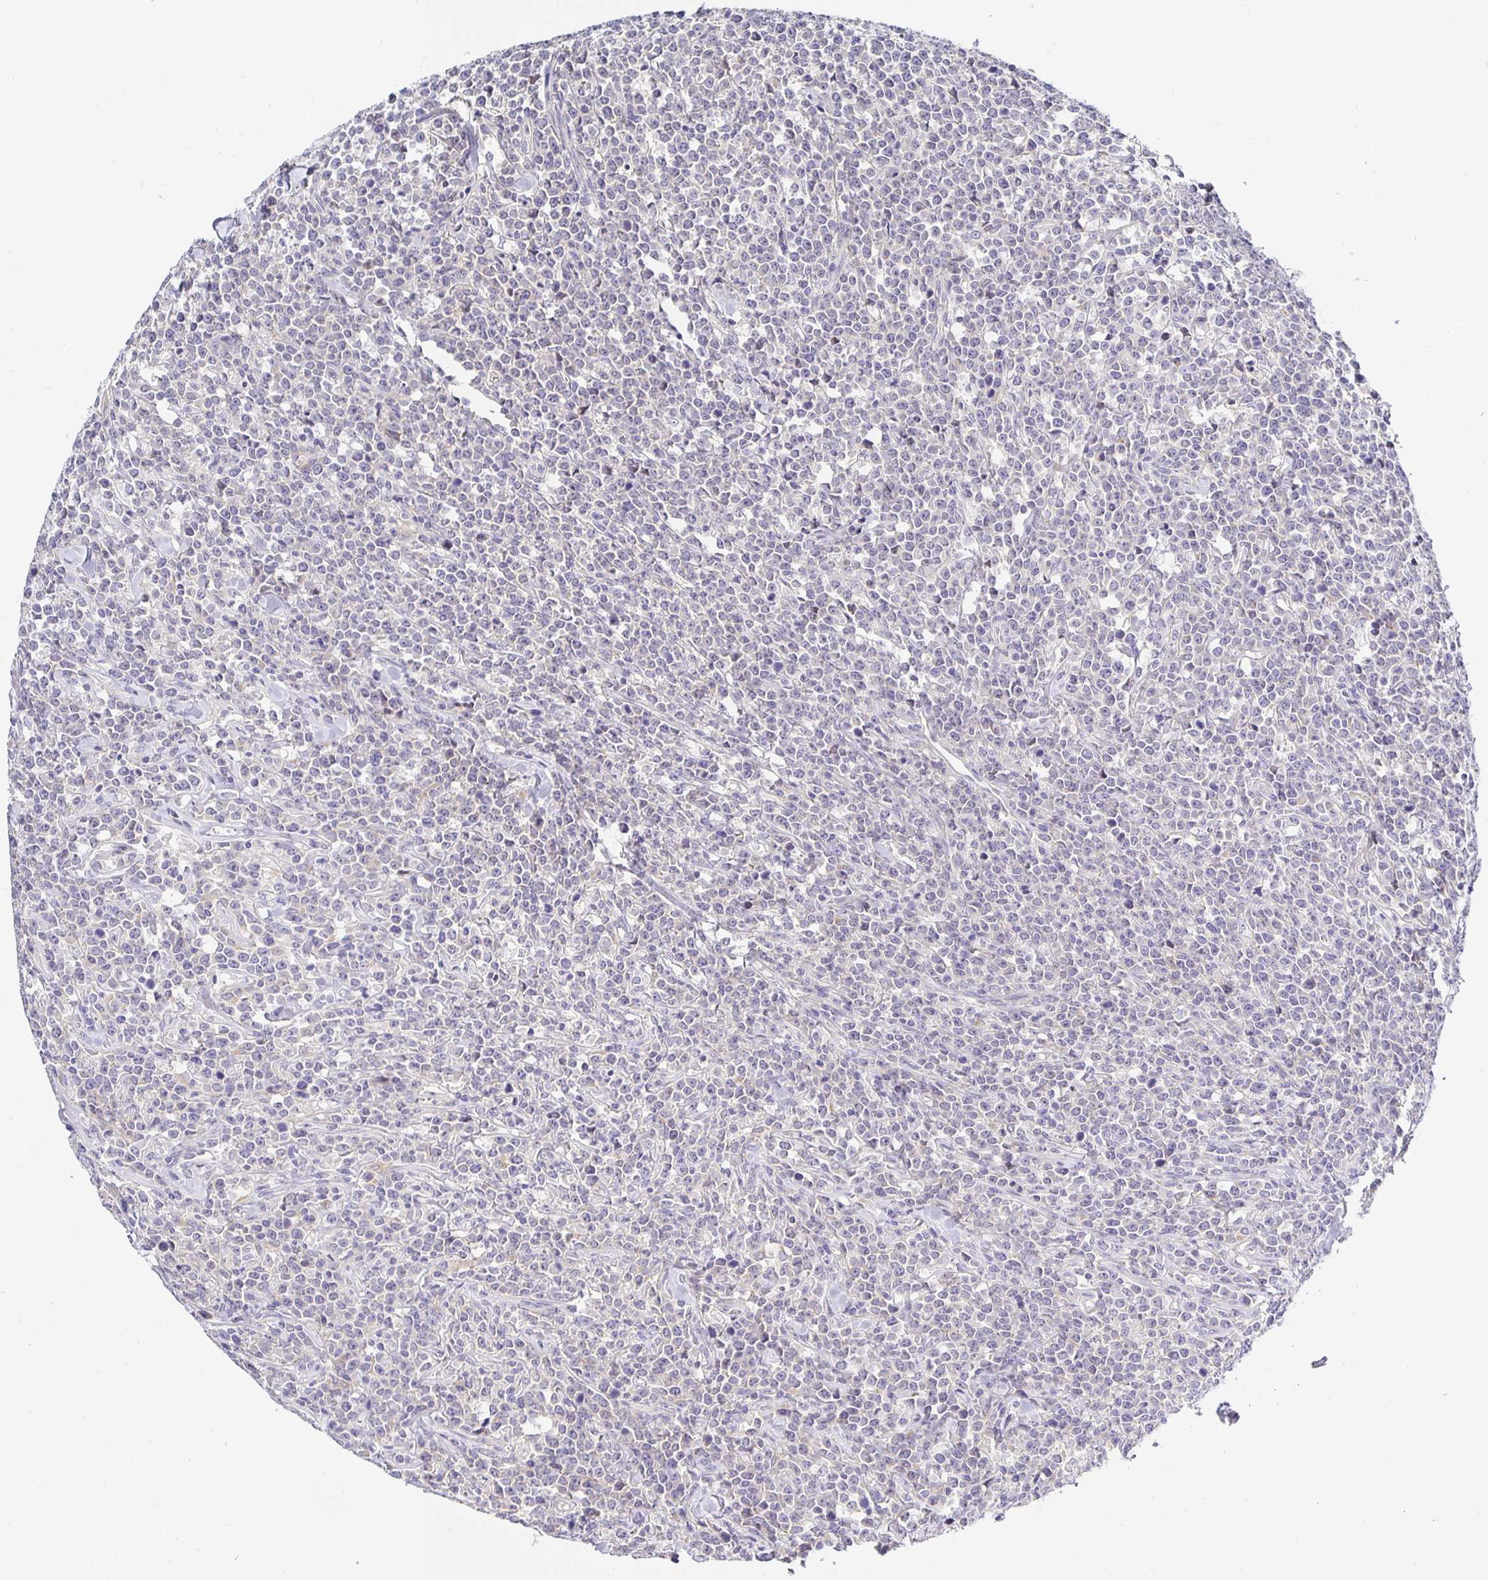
{"staining": {"intensity": "negative", "quantity": "none", "location": "none"}, "tissue": "lymphoma", "cell_type": "Tumor cells", "image_type": "cancer", "snomed": [{"axis": "morphology", "description": "Malignant lymphoma, non-Hodgkin's type, High grade"}, {"axis": "topography", "description": "Small intestine"}], "caption": "Immunohistochemistry (IHC) histopathology image of lymphoma stained for a protein (brown), which displays no expression in tumor cells.", "gene": "OPALIN", "patient": {"sex": "female", "age": 56}}